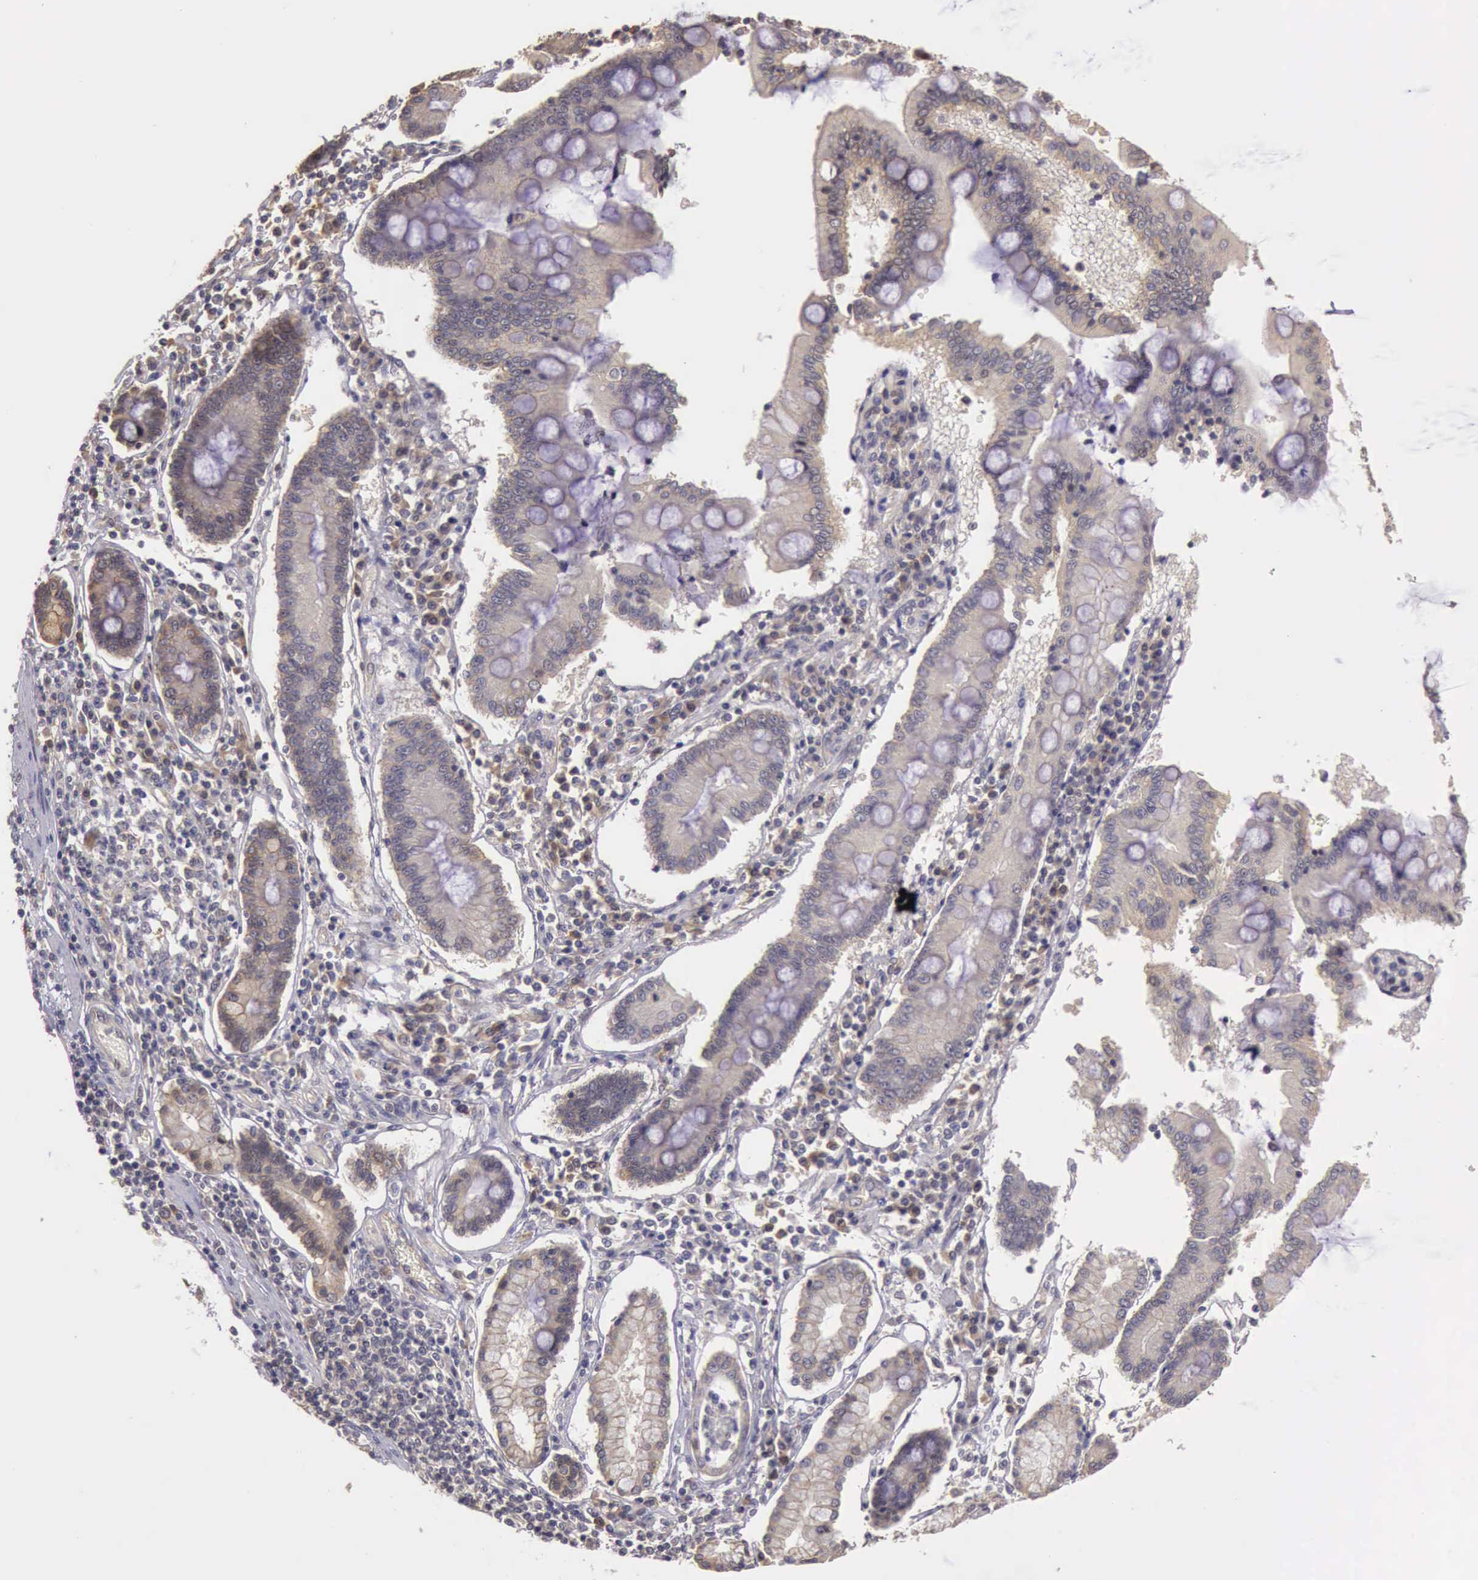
{"staining": {"intensity": "weak", "quantity": ">75%", "location": "cytoplasmic/membranous"}, "tissue": "pancreatic cancer", "cell_type": "Tumor cells", "image_type": "cancer", "snomed": [{"axis": "morphology", "description": "Adenocarcinoma, NOS"}, {"axis": "topography", "description": "Pancreas"}], "caption": "Protein staining displays weak cytoplasmic/membranous staining in approximately >75% of tumor cells in pancreatic cancer.", "gene": "EIF5", "patient": {"sex": "female", "age": 57}}